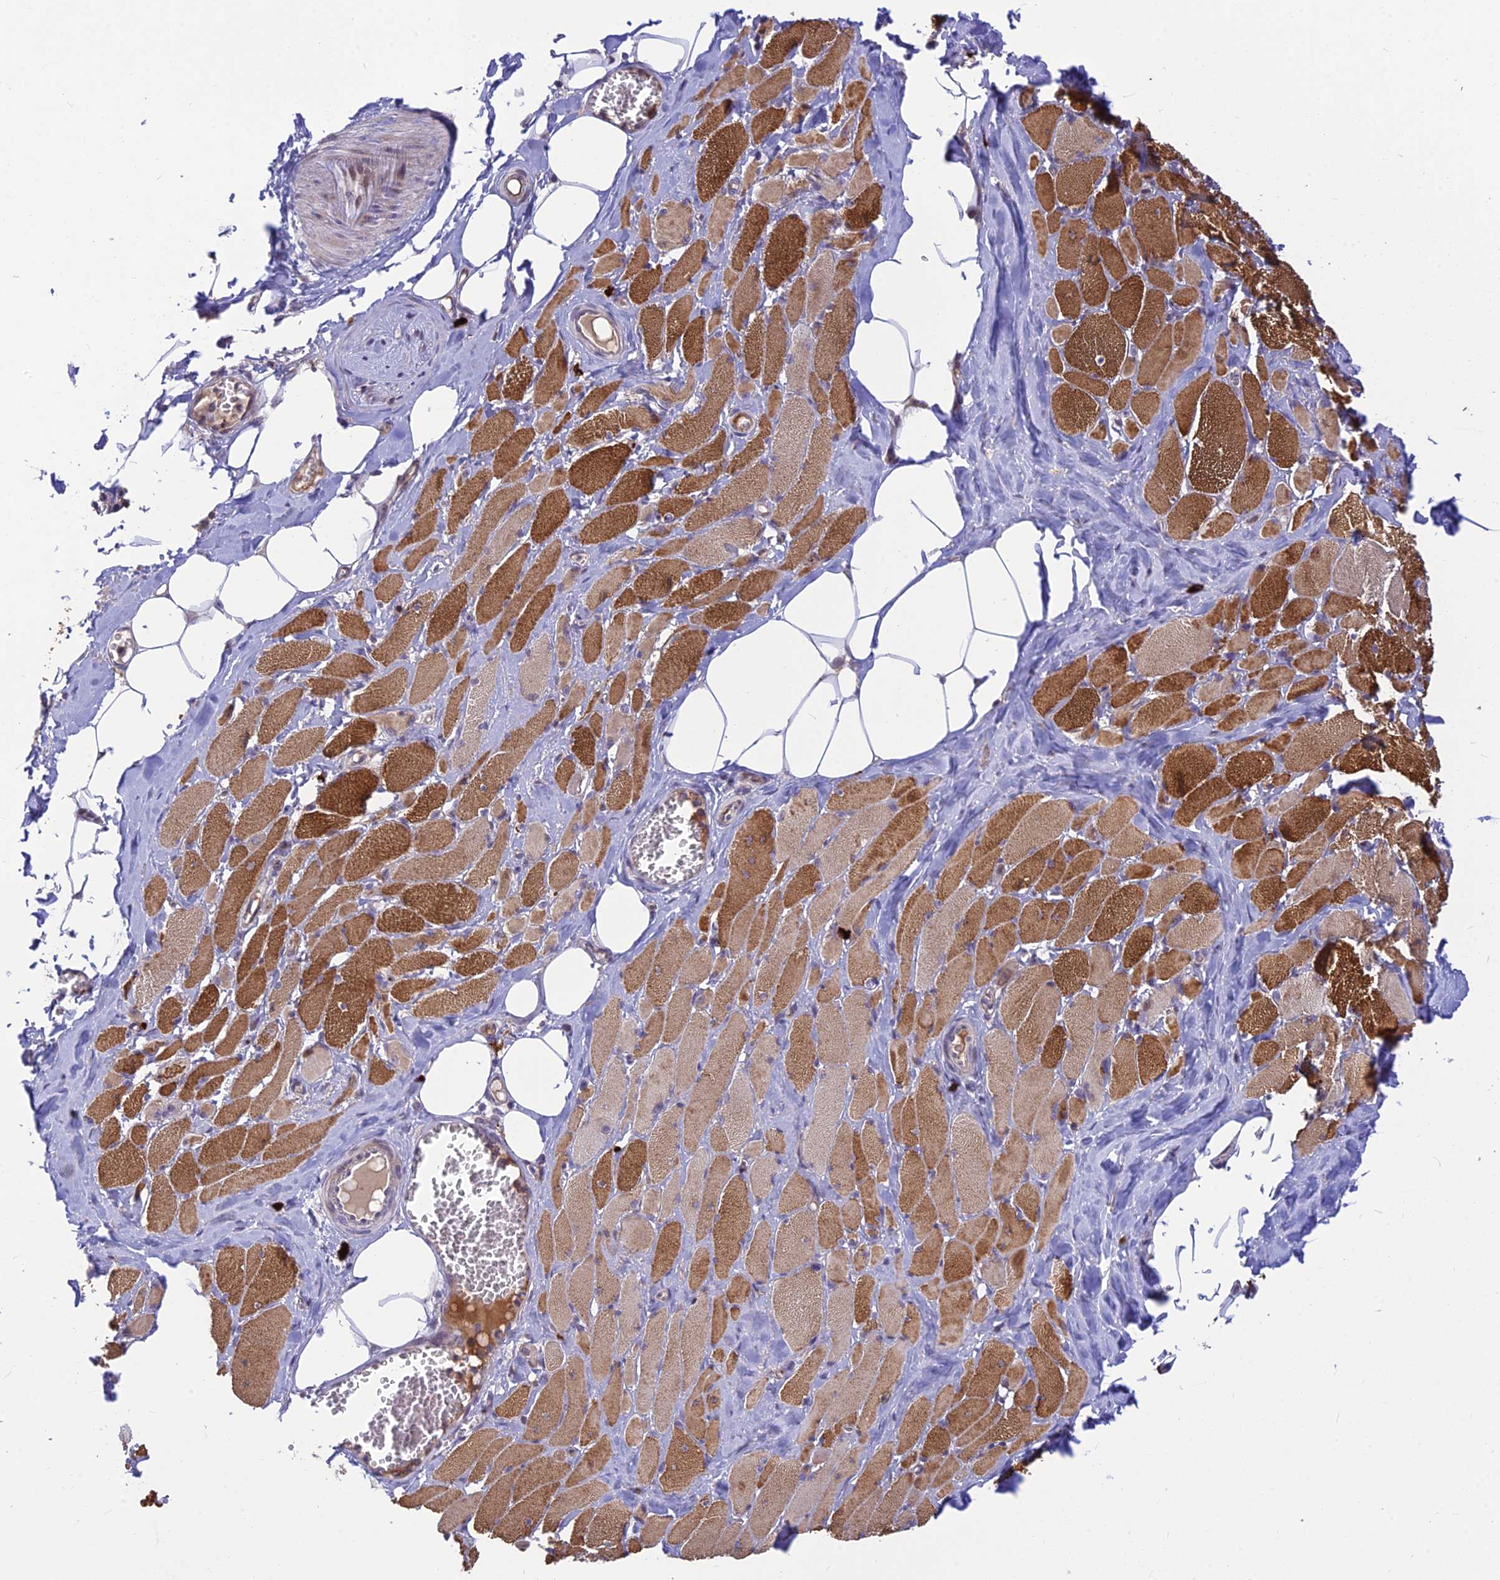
{"staining": {"intensity": "strong", "quantity": "25%-75%", "location": "cytoplasmic/membranous"}, "tissue": "skeletal muscle", "cell_type": "Myocytes", "image_type": "normal", "snomed": [{"axis": "morphology", "description": "Normal tissue, NOS"}, {"axis": "morphology", "description": "Basal cell carcinoma"}, {"axis": "topography", "description": "Skeletal muscle"}], "caption": "This photomicrograph demonstrates normal skeletal muscle stained with IHC to label a protein in brown. The cytoplasmic/membranous of myocytes show strong positivity for the protein. Nuclei are counter-stained blue.", "gene": "ASPDH", "patient": {"sex": "female", "age": 64}}